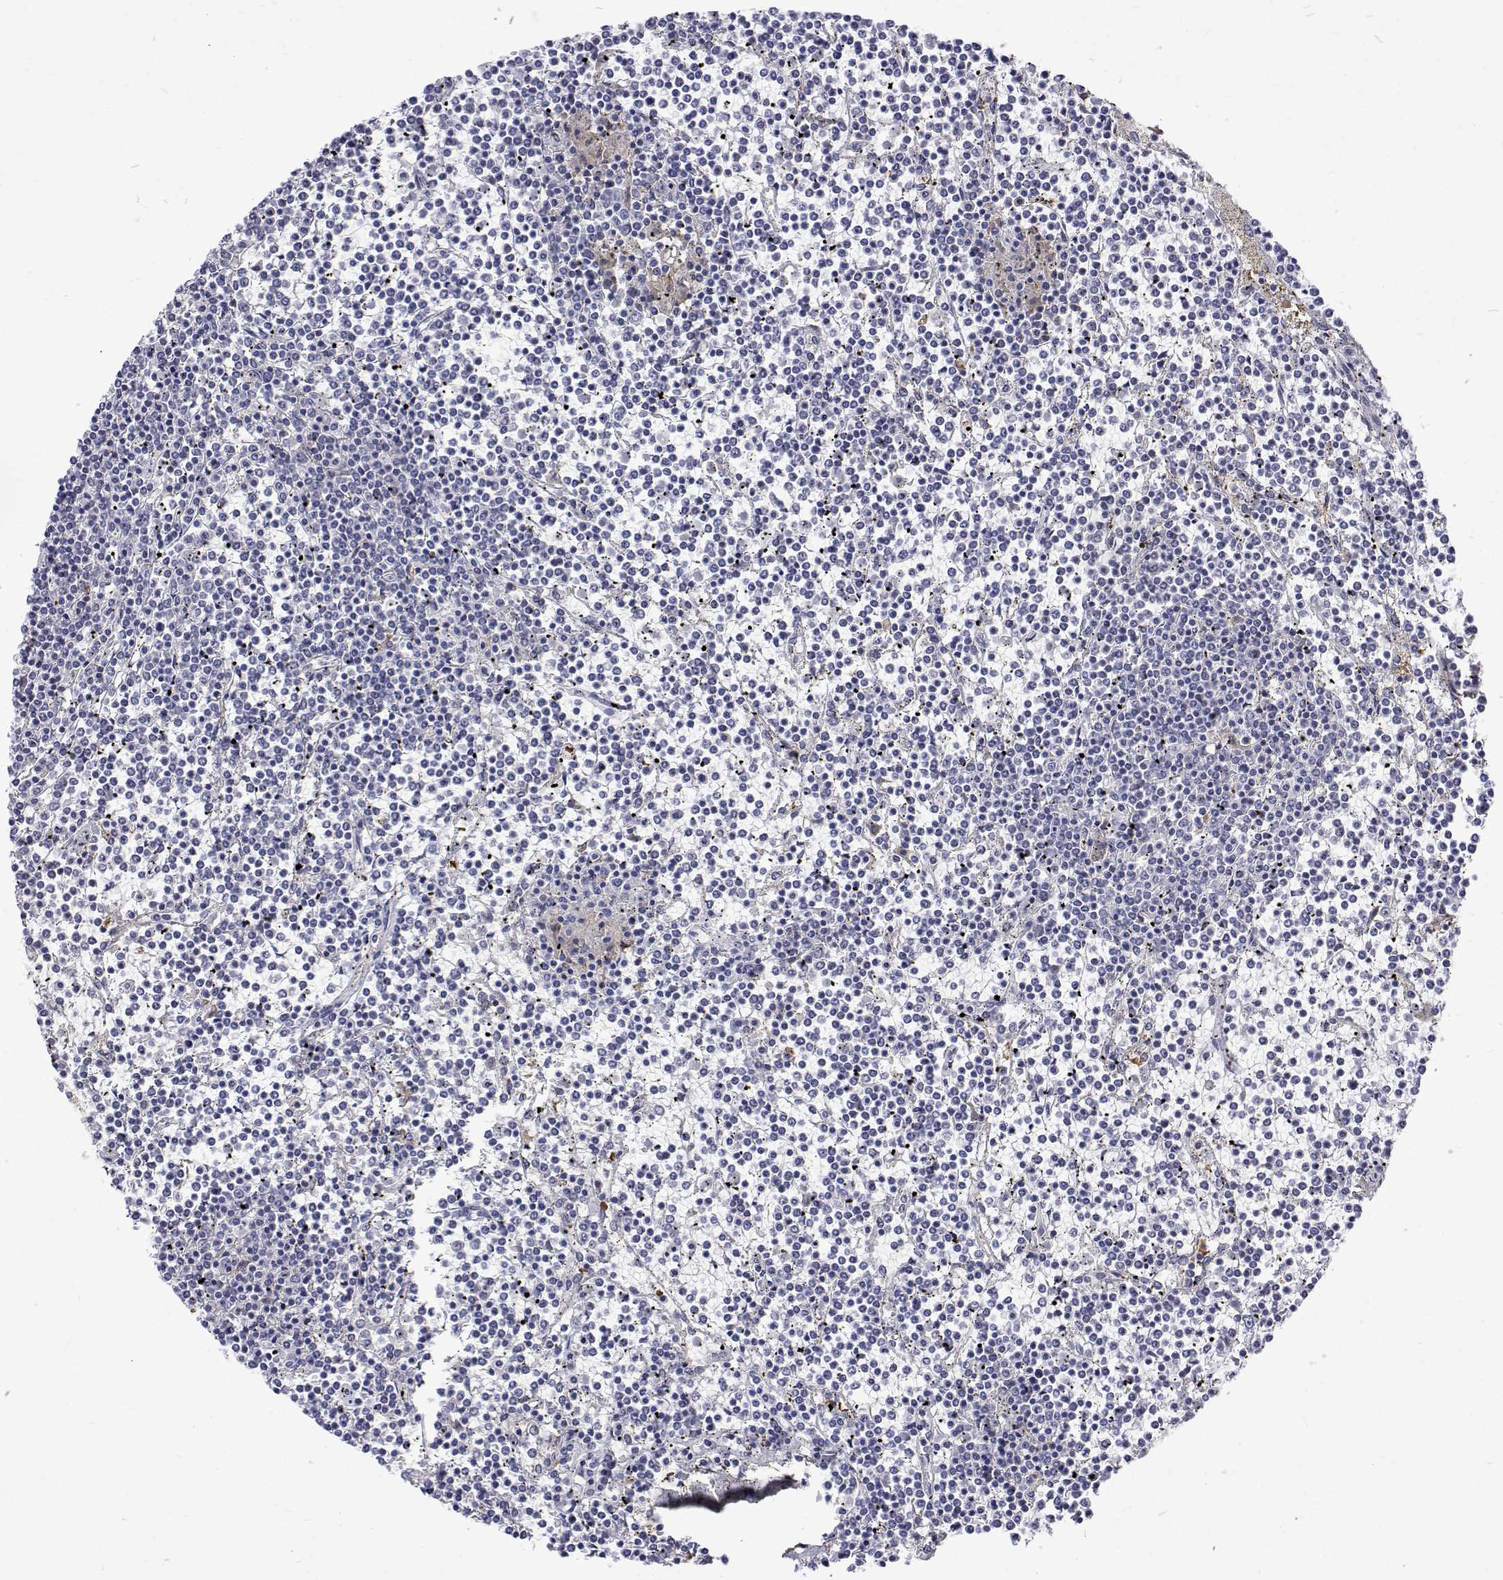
{"staining": {"intensity": "negative", "quantity": "none", "location": "none"}, "tissue": "lymphoma", "cell_type": "Tumor cells", "image_type": "cancer", "snomed": [{"axis": "morphology", "description": "Malignant lymphoma, non-Hodgkin's type, Low grade"}, {"axis": "topography", "description": "Spleen"}], "caption": "High power microscopy histopathology image of an immunohistochemistry (IHC) micrograph of lymphoma, revealing no significant expression in tumor cells.", "gene": "PADI1", "patient": {"sex": "female", "age": 19}}